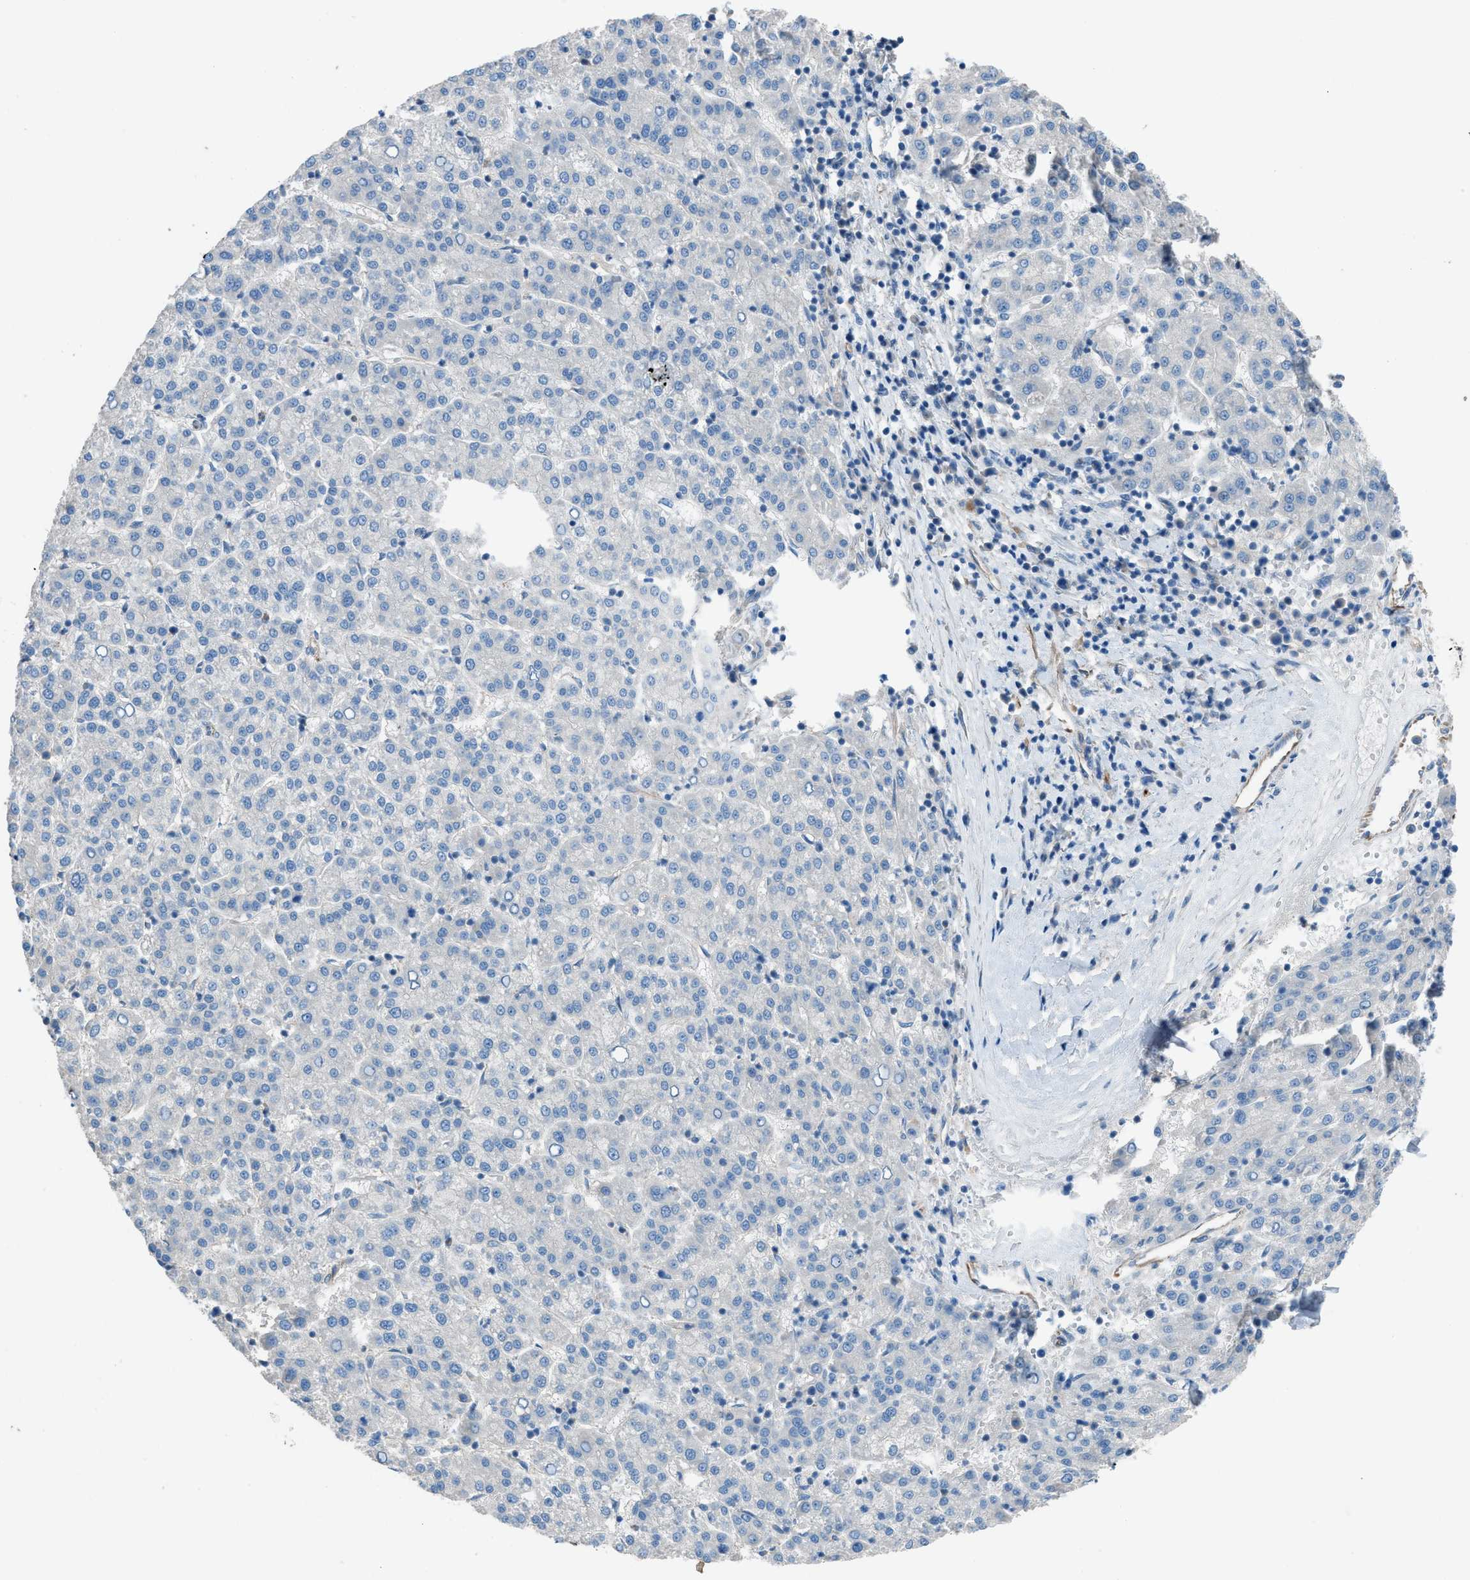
{"staining": {"intensity": "negative", "quantity": "none", "location": "none"}, "tissue": "liver cancer", "cell_type": "Tumor cells", "image_type": "cancer", "snomed": [{"axis": "morphology", "description": "Carcinoma, Hepatocellular, NOS"}, {"axis": "topography", "description": "Liver"}], "caption": "Immunohistochemistry micrograph of neoplastic tissue: human hepatocellular carcinoma (liver) stained with DAB exhibits no significant protein positivity in tumor cells.", "gene": "CABP7", "patient": {"sex": "female", "age": 58}}